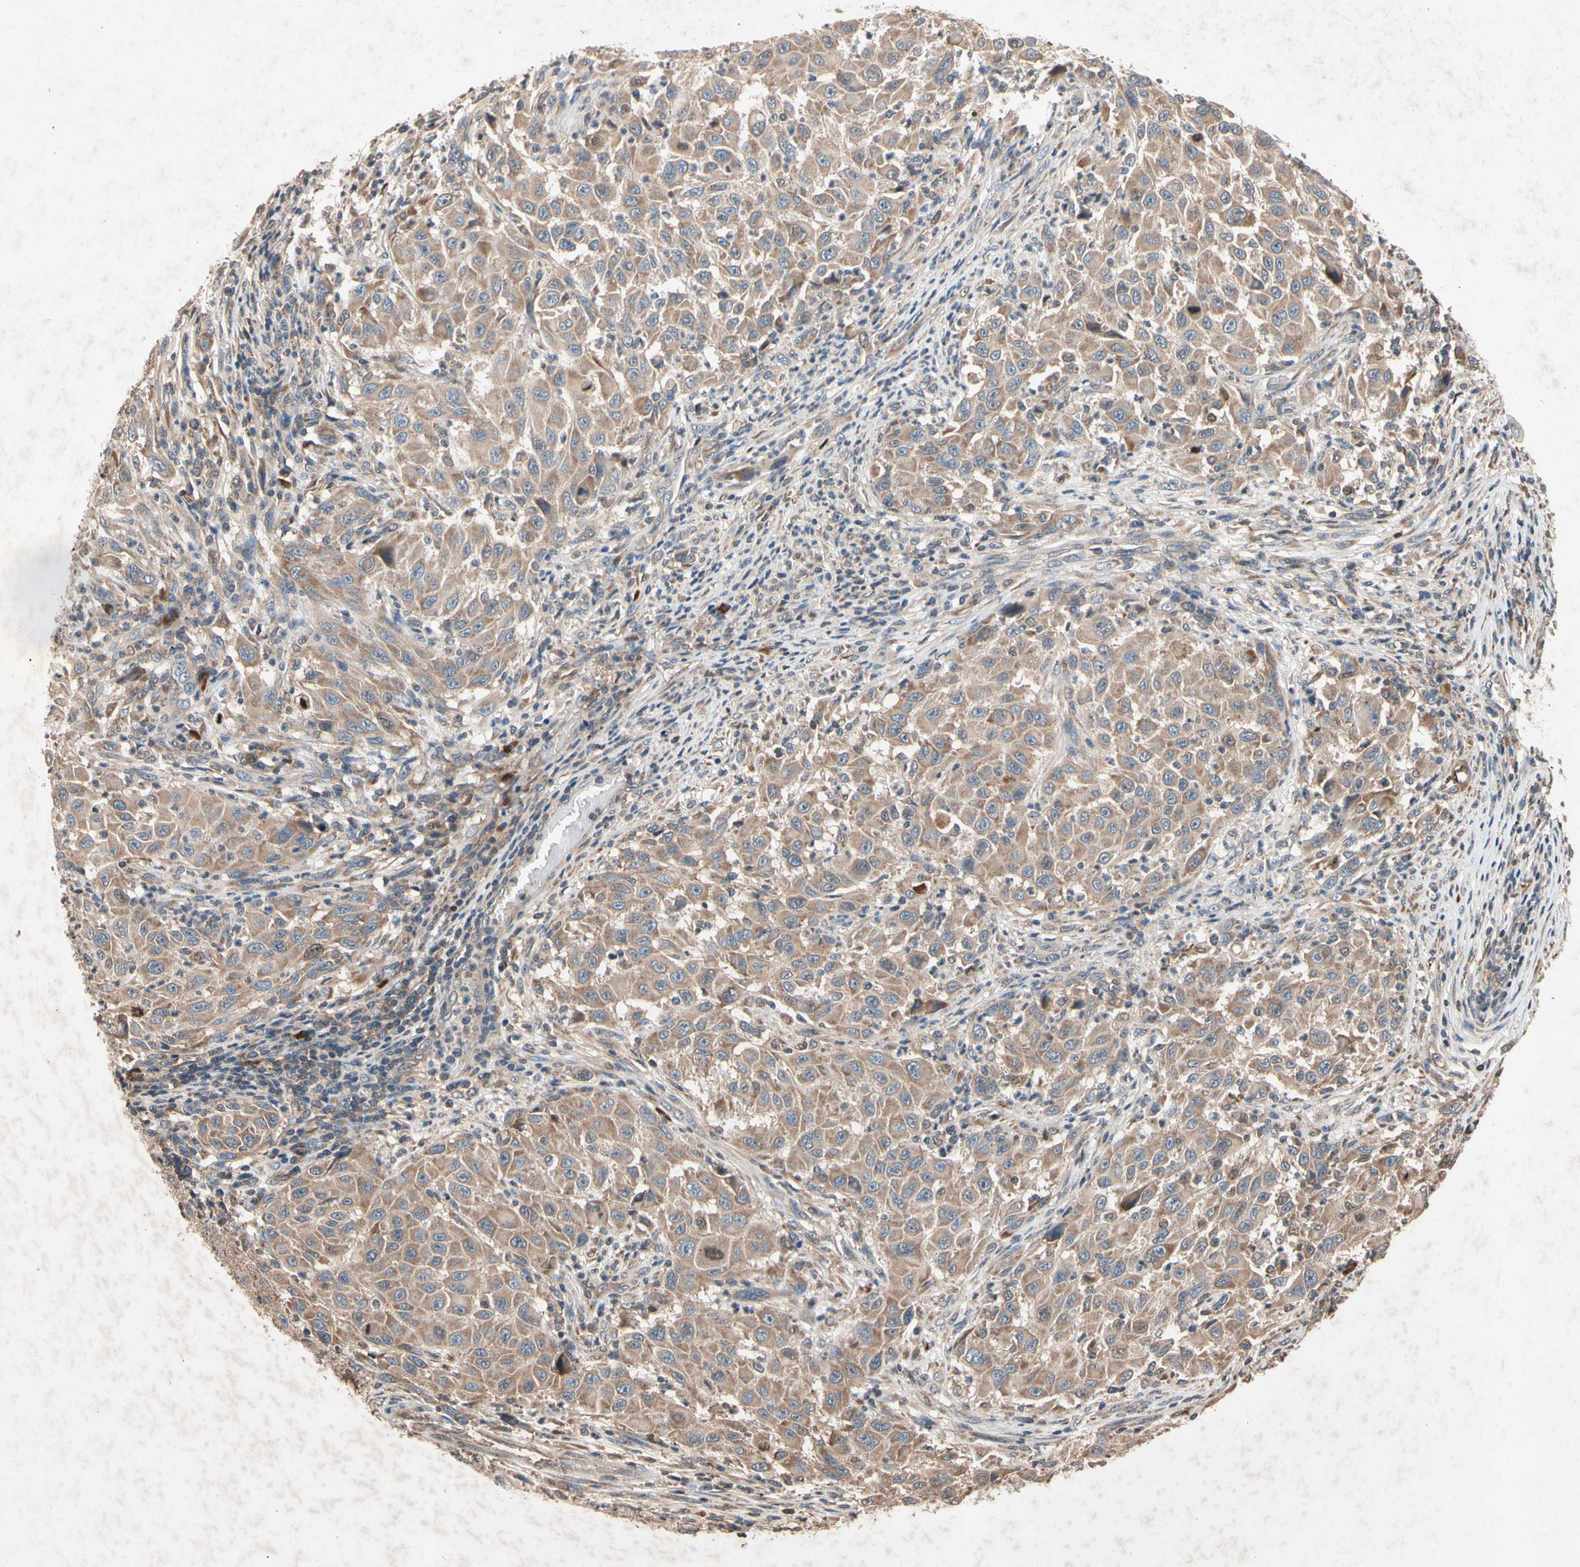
{"staining": {"intensity": "weak", "quantity": ">75%", "location": "cytoplasmic/membranous"}, "tissue": "melanoma", "cell_type": "Tumor cells", "image_type": "cancer", "snomed": [{"axis": "morphology", "description": "Malignant melanoma, Metastatic site"}, {"axis": "topography", "description": "Lymph node"}], "caption": "An IHC micrograph of tumor tissue is shown. Protein staining in brown labels weak cytoplasmic/membranous positivity in malignant melanoma (metastatic site) within tumor cells.", "gene": "PRDX4", "patient": {"sex": "male", "age": 61}}